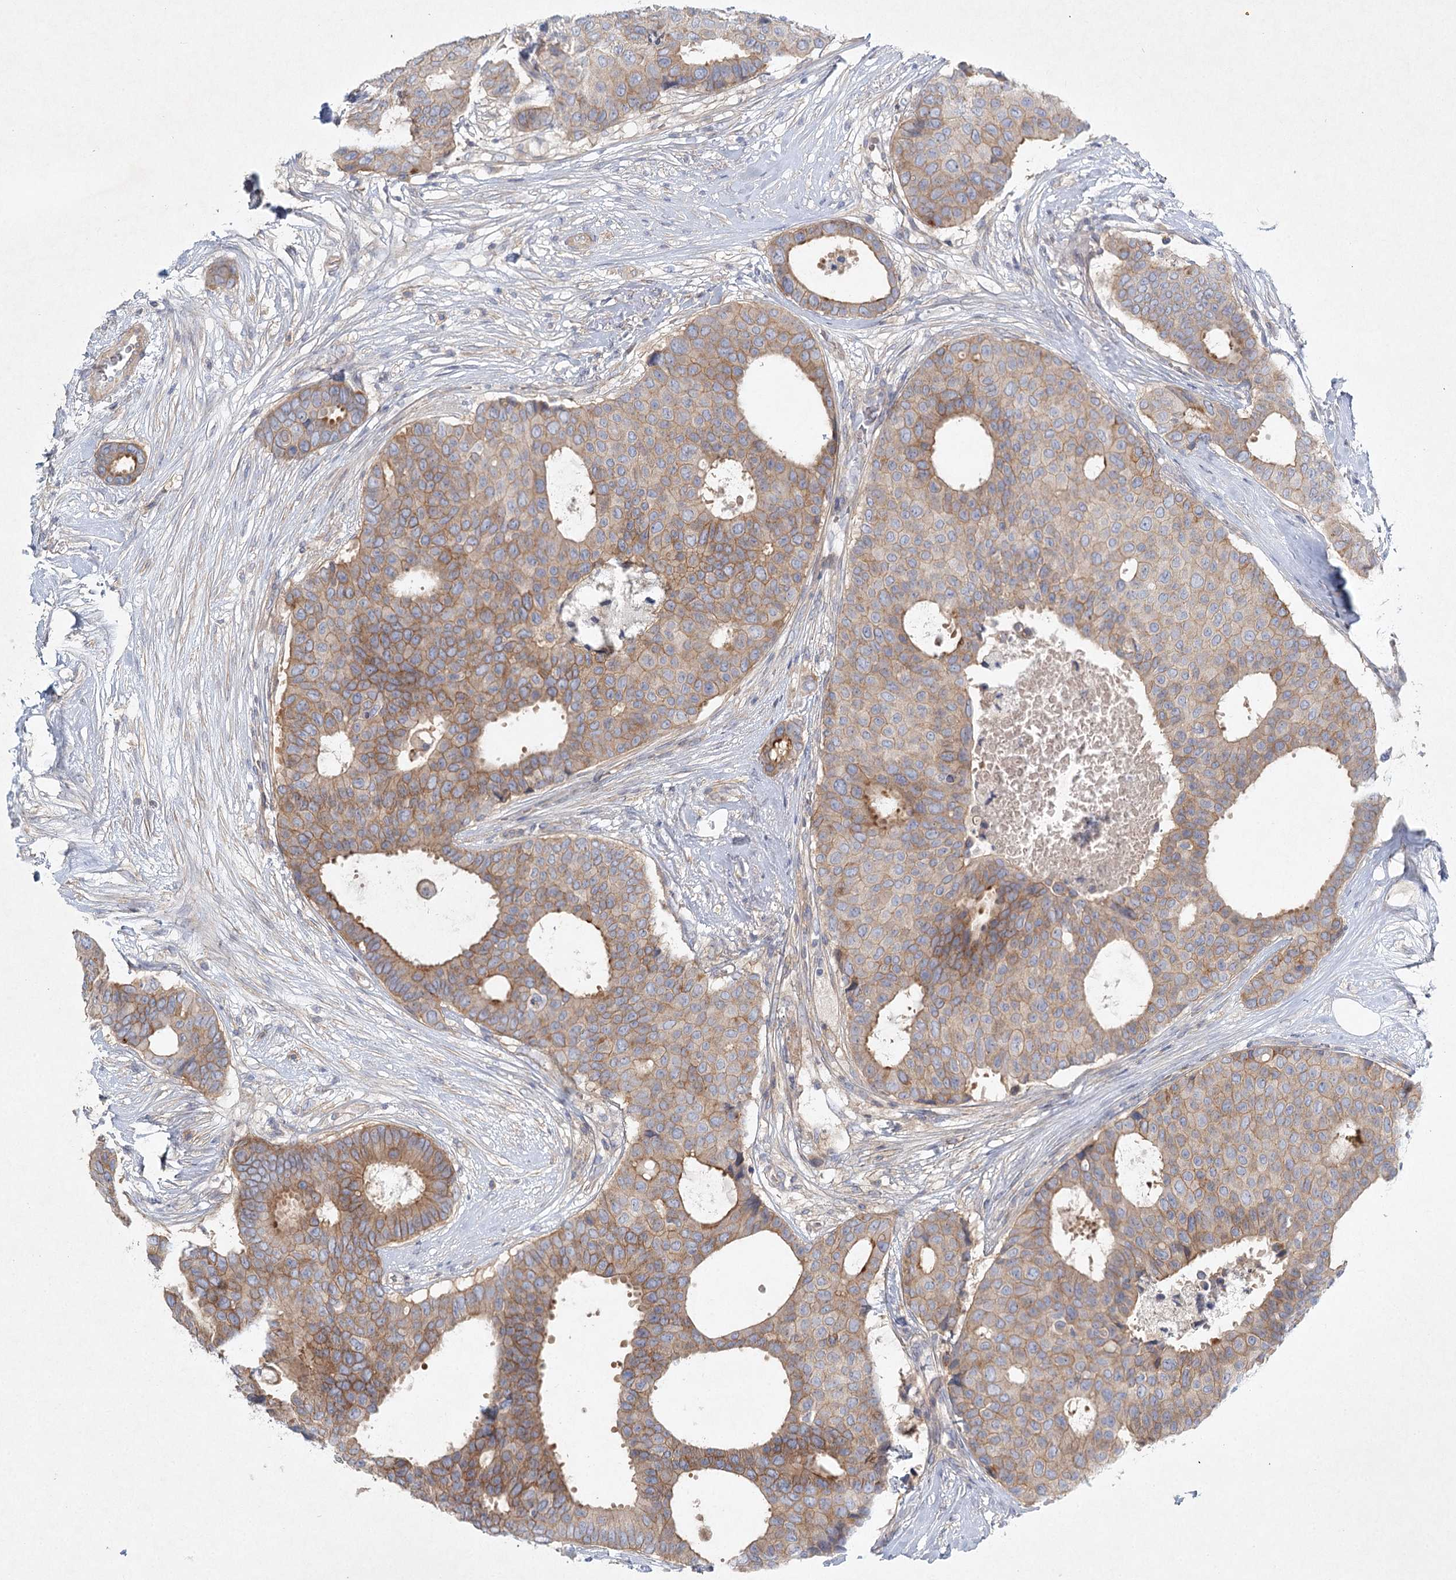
{"staining": {"intensity": "moderate", "quantity": ">75%", "location": "cytoplasmic/membranous"}, "tissue": "breast cancer", "cell_type": "Tumor cells", "image_type": "cancer", "snomed": [{"axis": "morphology", "description": "Duct carcinoma"}, {"axis": "topography", "description": "Breast"}], "caption": "IHC histopathology image of breast cancer stained for a protein (brown), which demonstrates medium levels of moderate cytoplasmic/membranous expression in about >75% of tumor cells.", "gene": "DNMBP", "patient": {"sex": "female", "age": 75}}